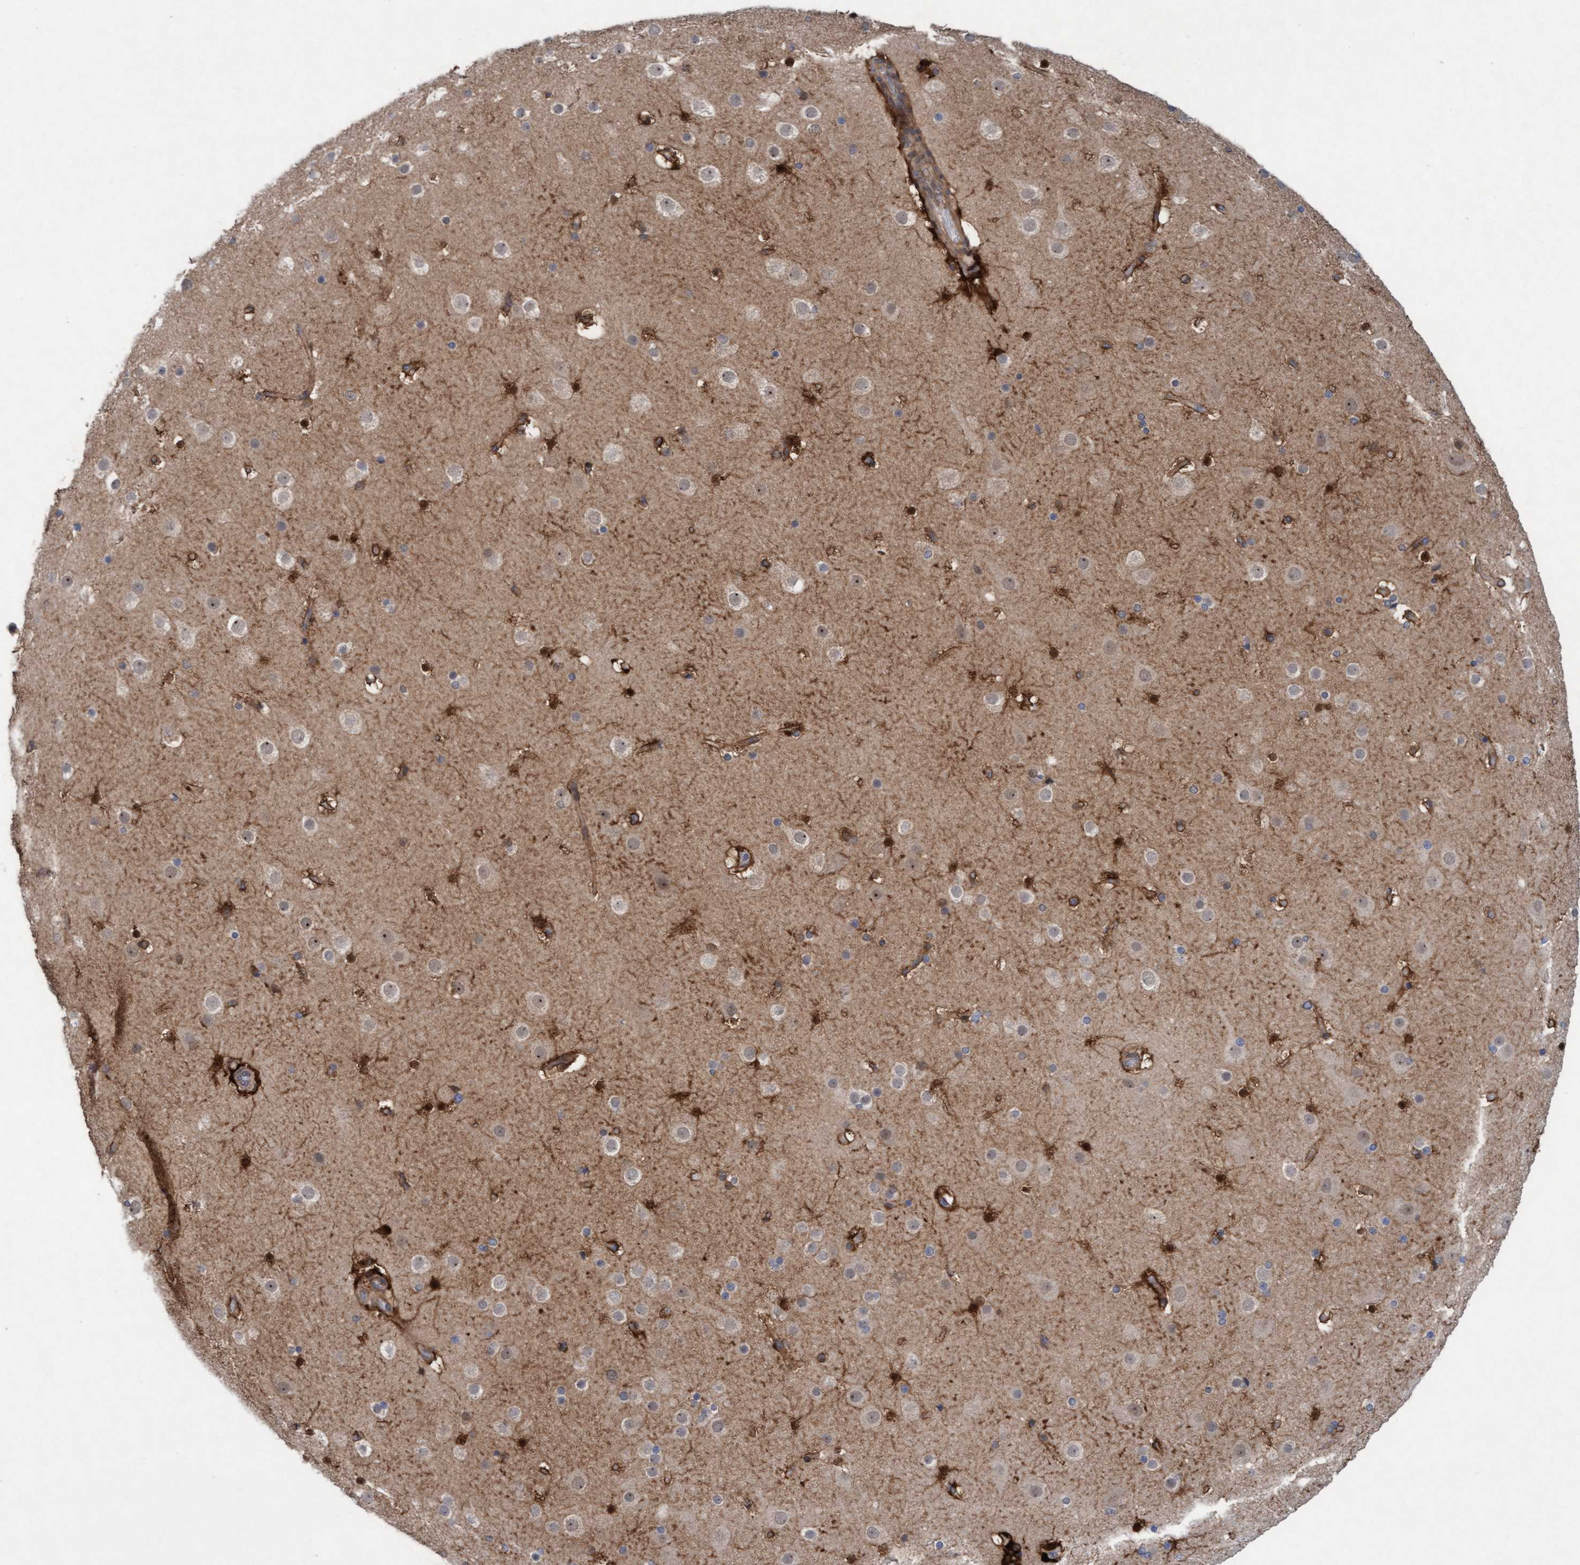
{"staining": {"intensity": "moderate", "quantity": ">75%", "location": "cytoplasmic/membranous"}, "tissue": "cerebral cortex", "cell_type": "Endothelial cells", "image_type": "normal", "snomed": [{"axis": "morphology", "description": "Normal tissue, NOS"}, {"axis": "topography", "description": "Cerebral cortex"}], "caption": "The image reveals staining of benign cerebral cortex, revealing moderate cytoplasmic/membranous protein staining (brown color) within endothelial cells. (DAB = brown stain, brightfield microscopy at high magnification).", "gene": "PLCD1", "patient": {"sex": "male", "age": 57}}